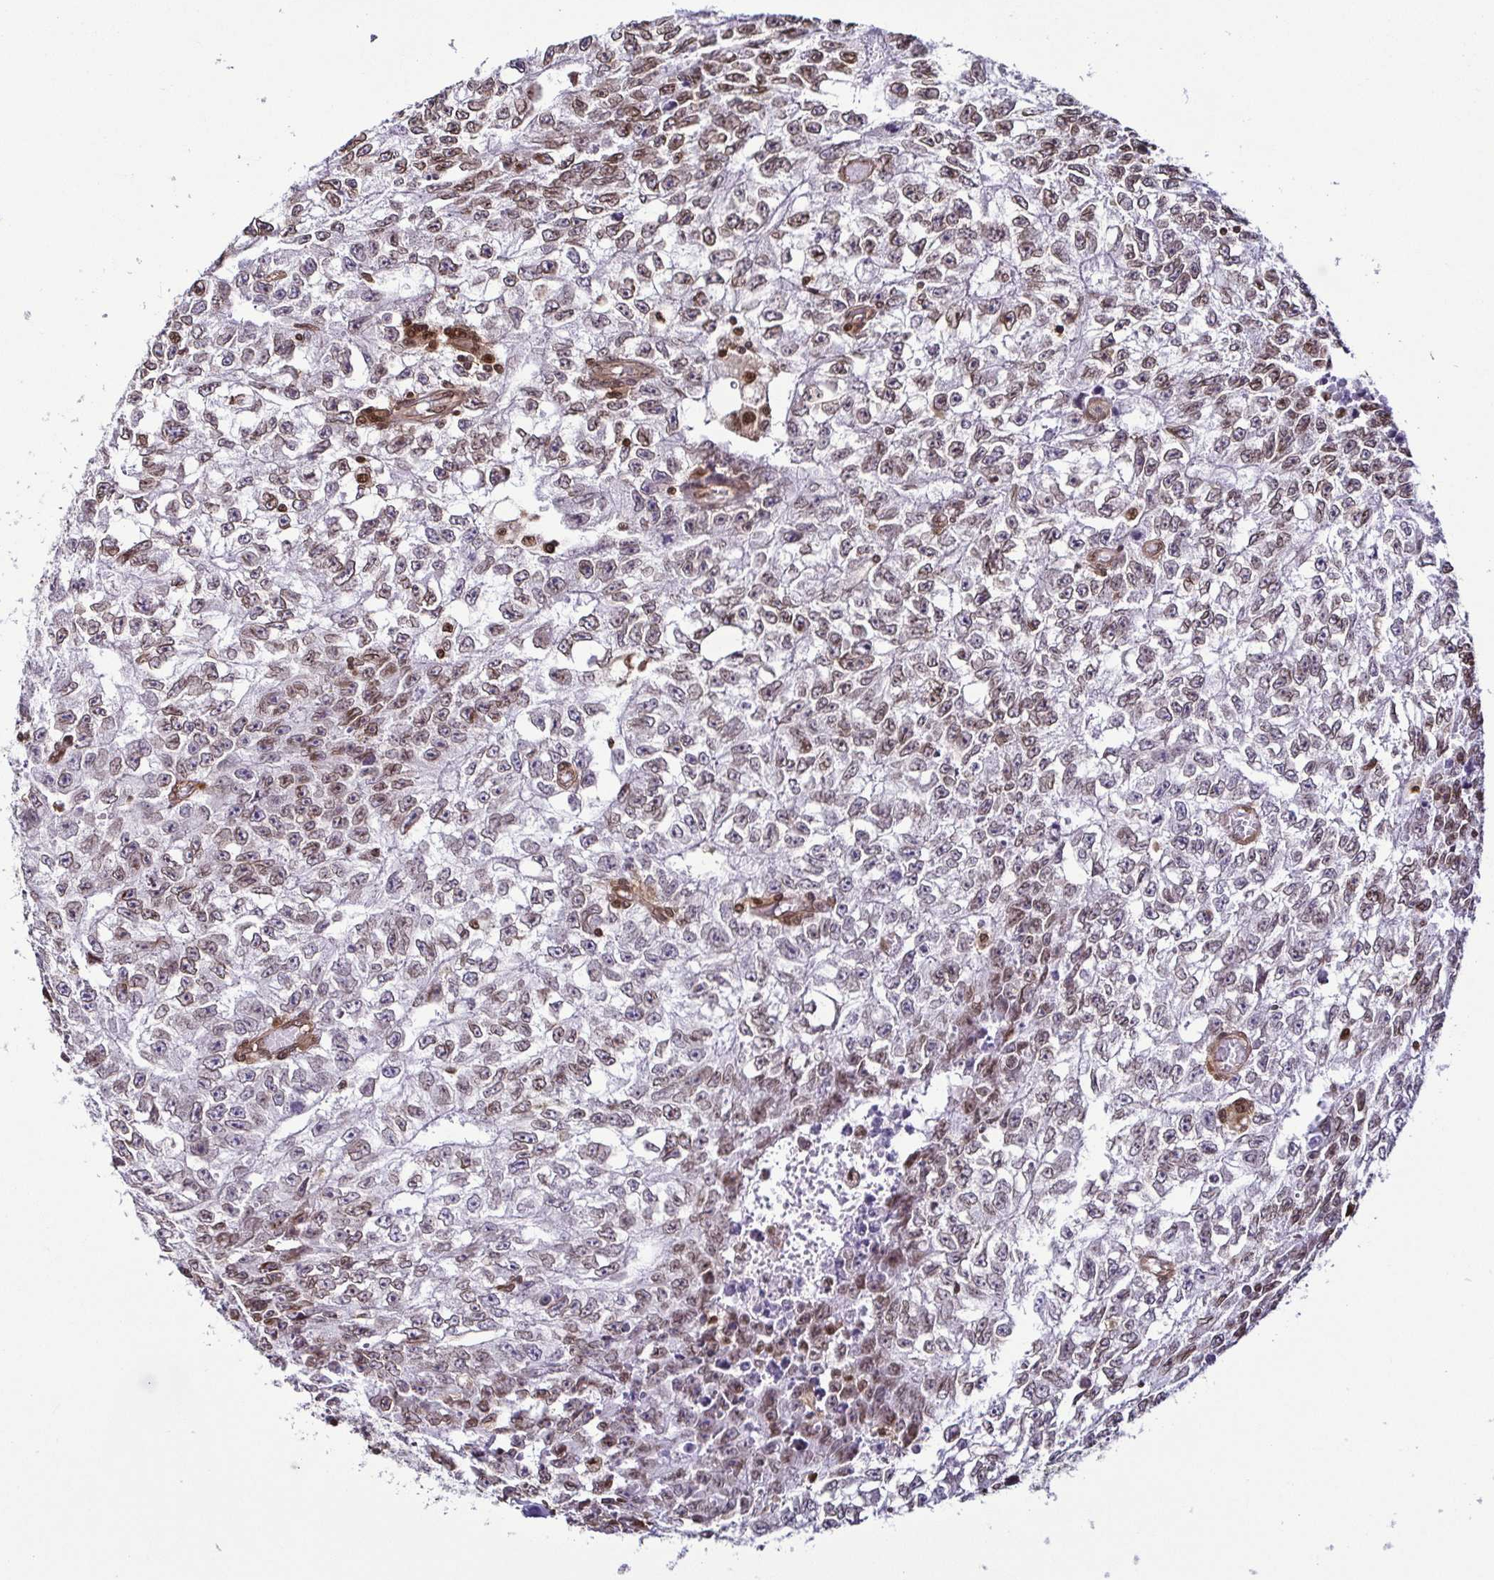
{"staining": {"intensity": "weak", "quantity": "25%-75%", "location": "cytoplasmic/membranous,nuclear"}, "tissue": "testis cancer", "cell_type": "Tumor cells", "image_type": "cancer", "snomed": [{"axis": "morphology", "description": "Carcinoma, Embryonal, NOS"}, {"axis": "morphology", "description": "Teratoma, malignant, NOS"}, {"axis": "topography", "description": "Testis"}], "caption": "Approximately 25%-75% of tumor cells in testis malignant teratoma show weak cytoplasmic/membranous and nuclear protein expression as visualized by brown immunohistochemical staining.", "gene": "PSMB9", "patient": {"sex": "male", "age": 24}}